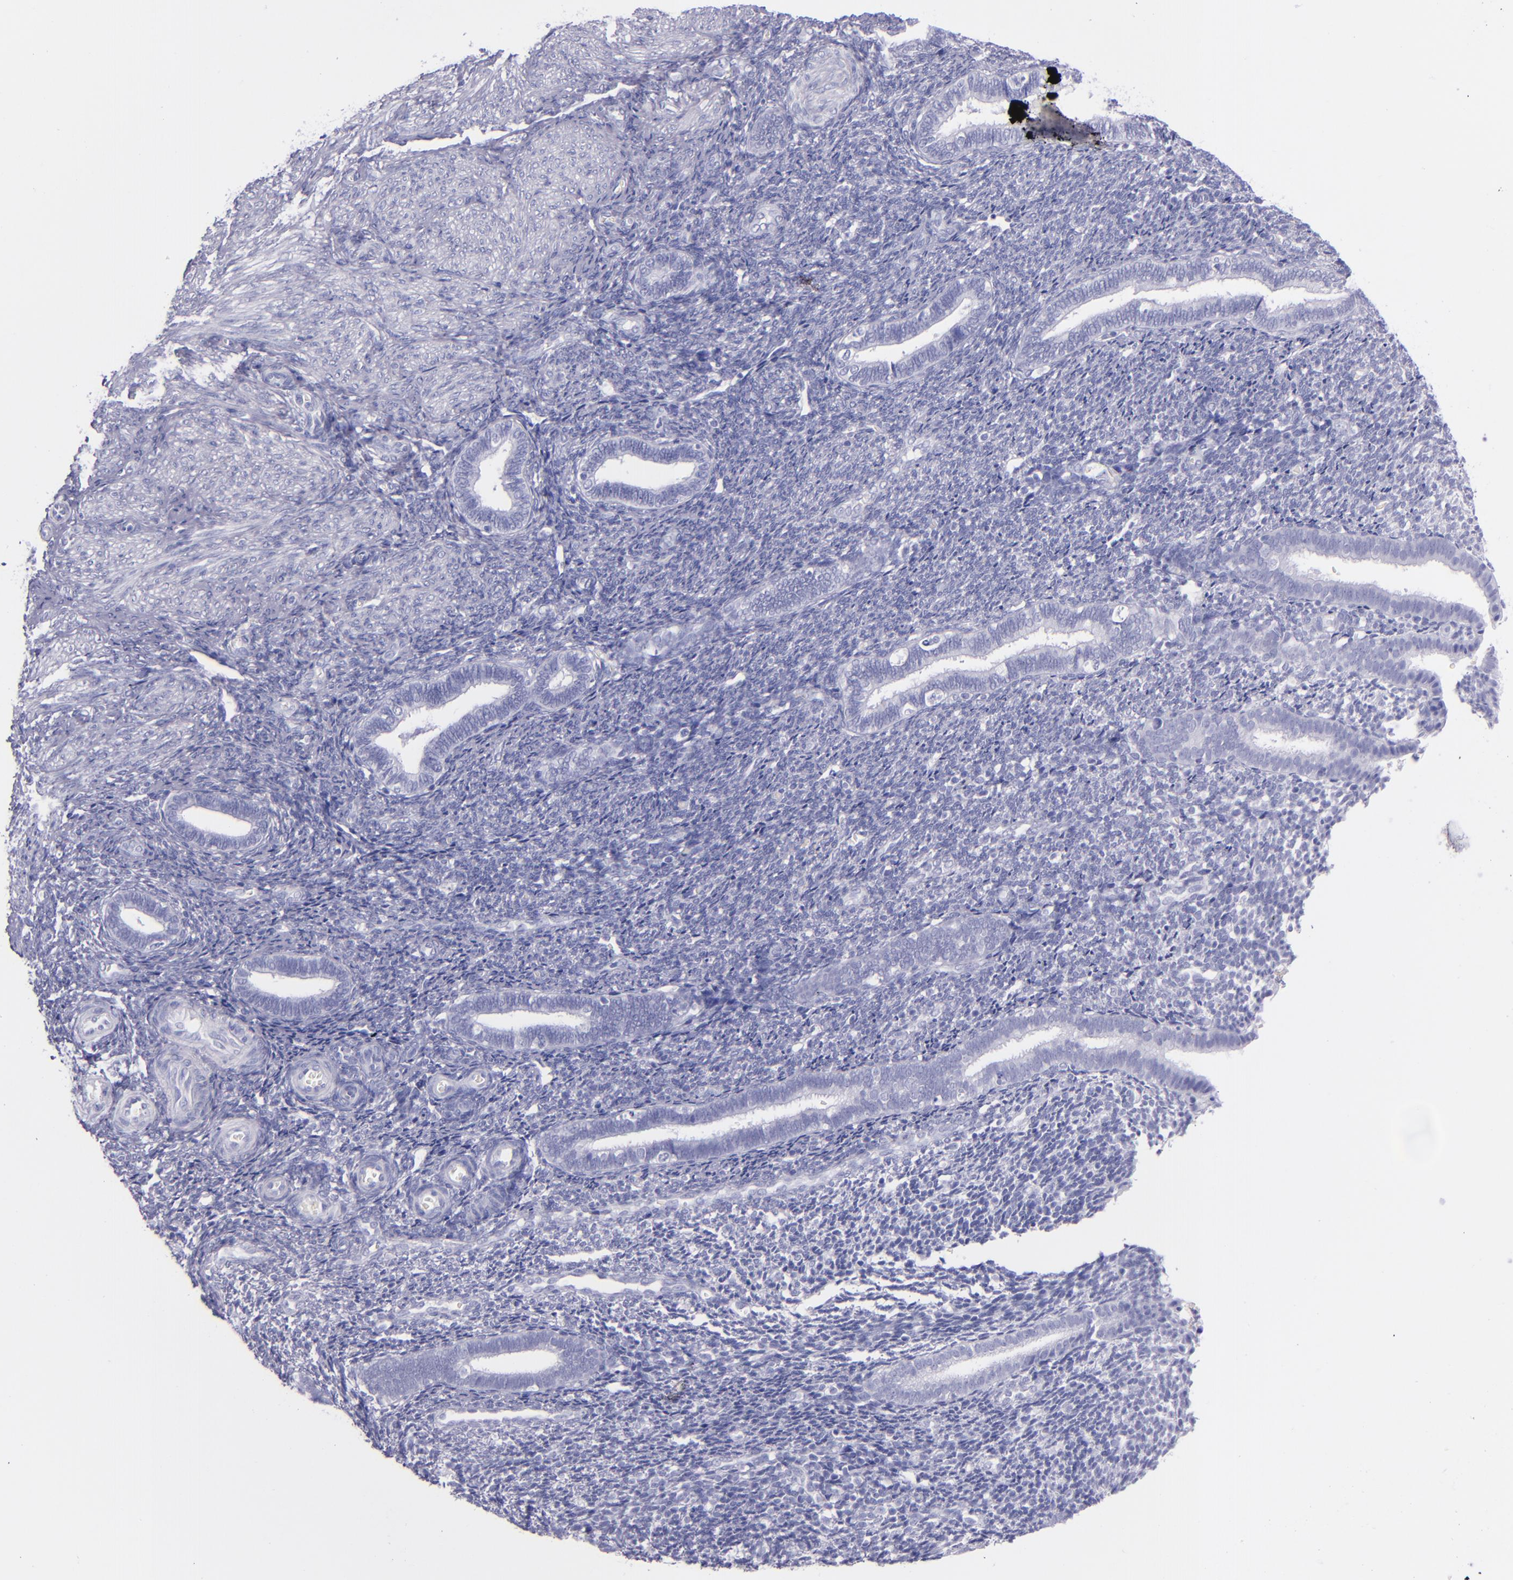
{"staining": {"intensity": "negative", "quantity": "none", "location": "none"}, "tissue": "endometrium", "cell_type": "Cells in endometrial stroma", "image_type": "normal", "snomed": [{"axis": "morphology", "description": "Normal tissue, NOS"}, {"axis": "topography", "description": "Endometrium"}], "caption": "This is a micrograph of immunohistochemistry staining of normal endometrium, which shows no positivity in cells in endometrial stroma. Brightfield microscopy of immunohistochemistry stained with DAB (3,3'-diaminobenzidine) (brown) and hematoxylin (blue), captured at high magnification.", "gene": "SFTPB", "patient": {"sex": "female", "age": 27}}